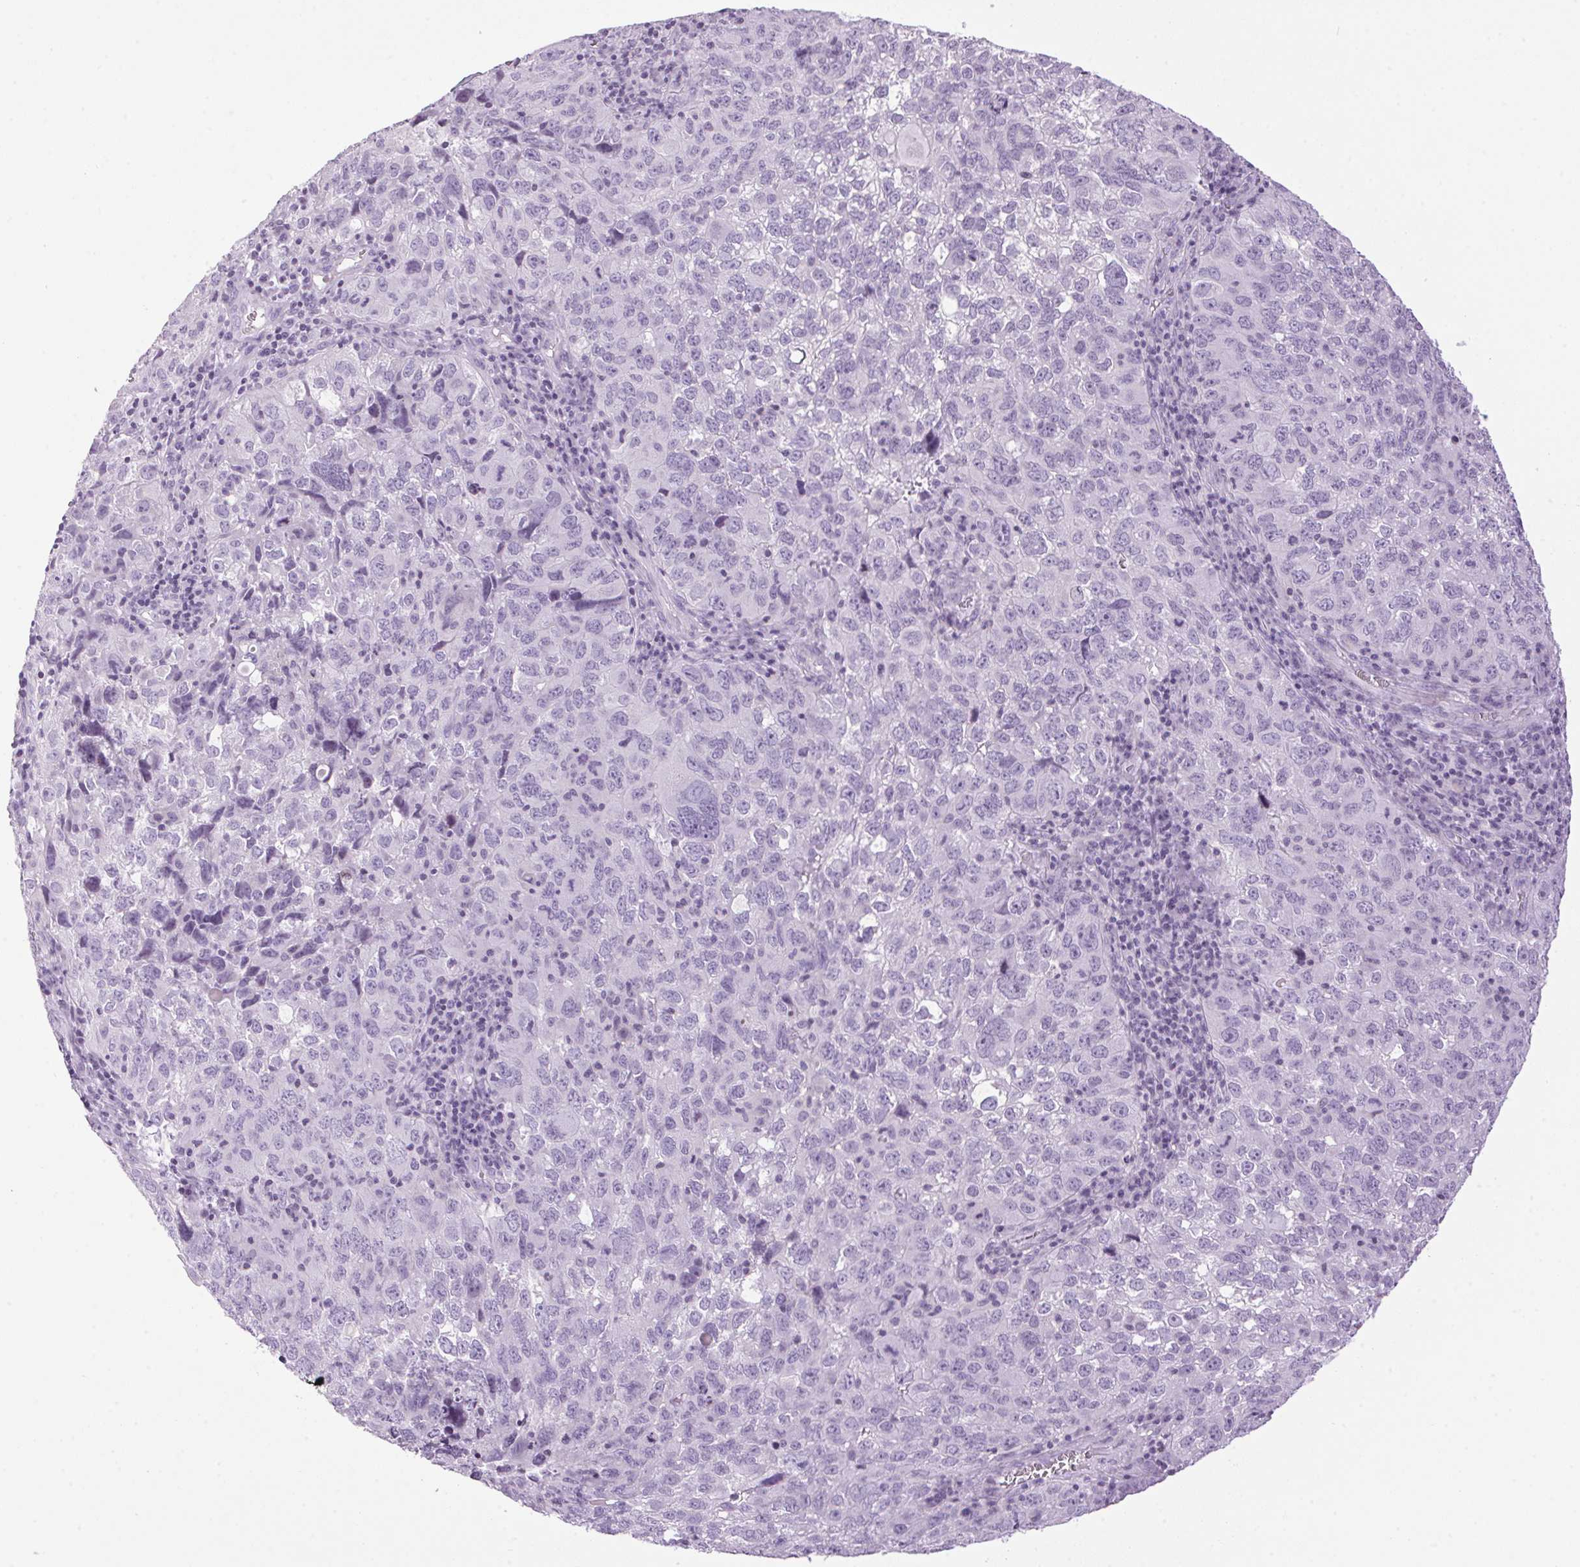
{"staining": {"intensity": "negative", "quantity": "none", "location": "none"}, "tissue": "cervical cancer", "cell_type": "Tumor cells", "image_type": "cancer", "snomed": [{"axis": "morphology", "description": "Squamous cell carcinoma, NOS"}, {"axis": "topography", "description": "Cervix"}], "caption": "A photomicrograph of squamous cell carcinoma (cervical) stained for a protein exhibits no brown staining in tumor cells.", "gene": "TMEM88B", "patient": {"sex": "female", "age": 55}}